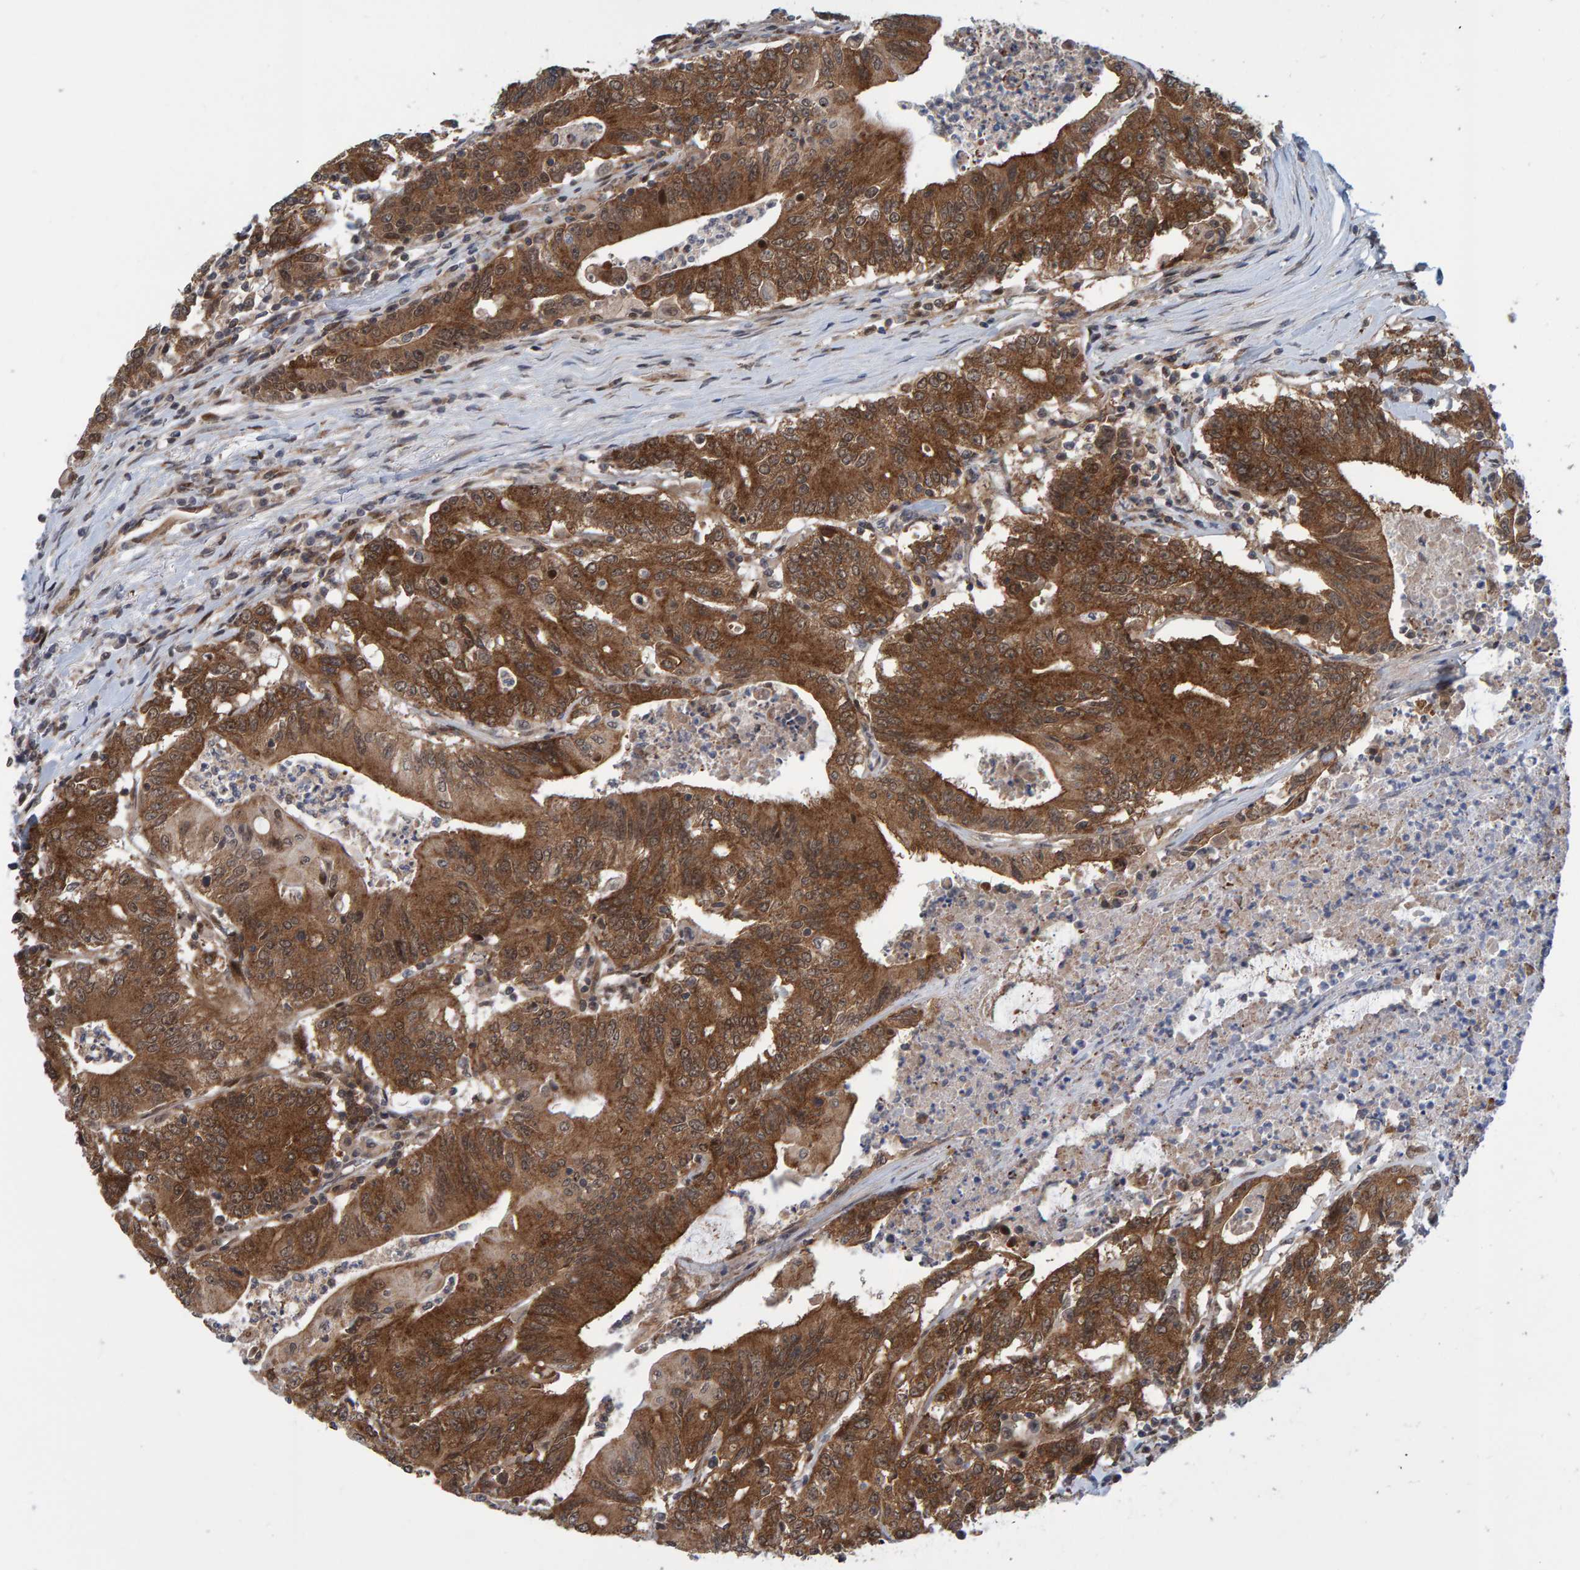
{"staining": {"intensity": "strong", "quantity": ">75%", "location": "cytoplasmic/membranous,nuclear"}, "tissue": "colorectal cancer", "cell_type": "Tumor cells", "image_type": "cancer", "snomed": [{"axis": "morphology", "description": "Adenocarcinoma, NOS"}, {"axis": "topography", "description": "Colon"}], "caption": "Colorectal cancer stained with a protein marker displays strong staining in tumor cells.", "gene": "ZNF366", "patient": {"sex": "female", "age": 77}}